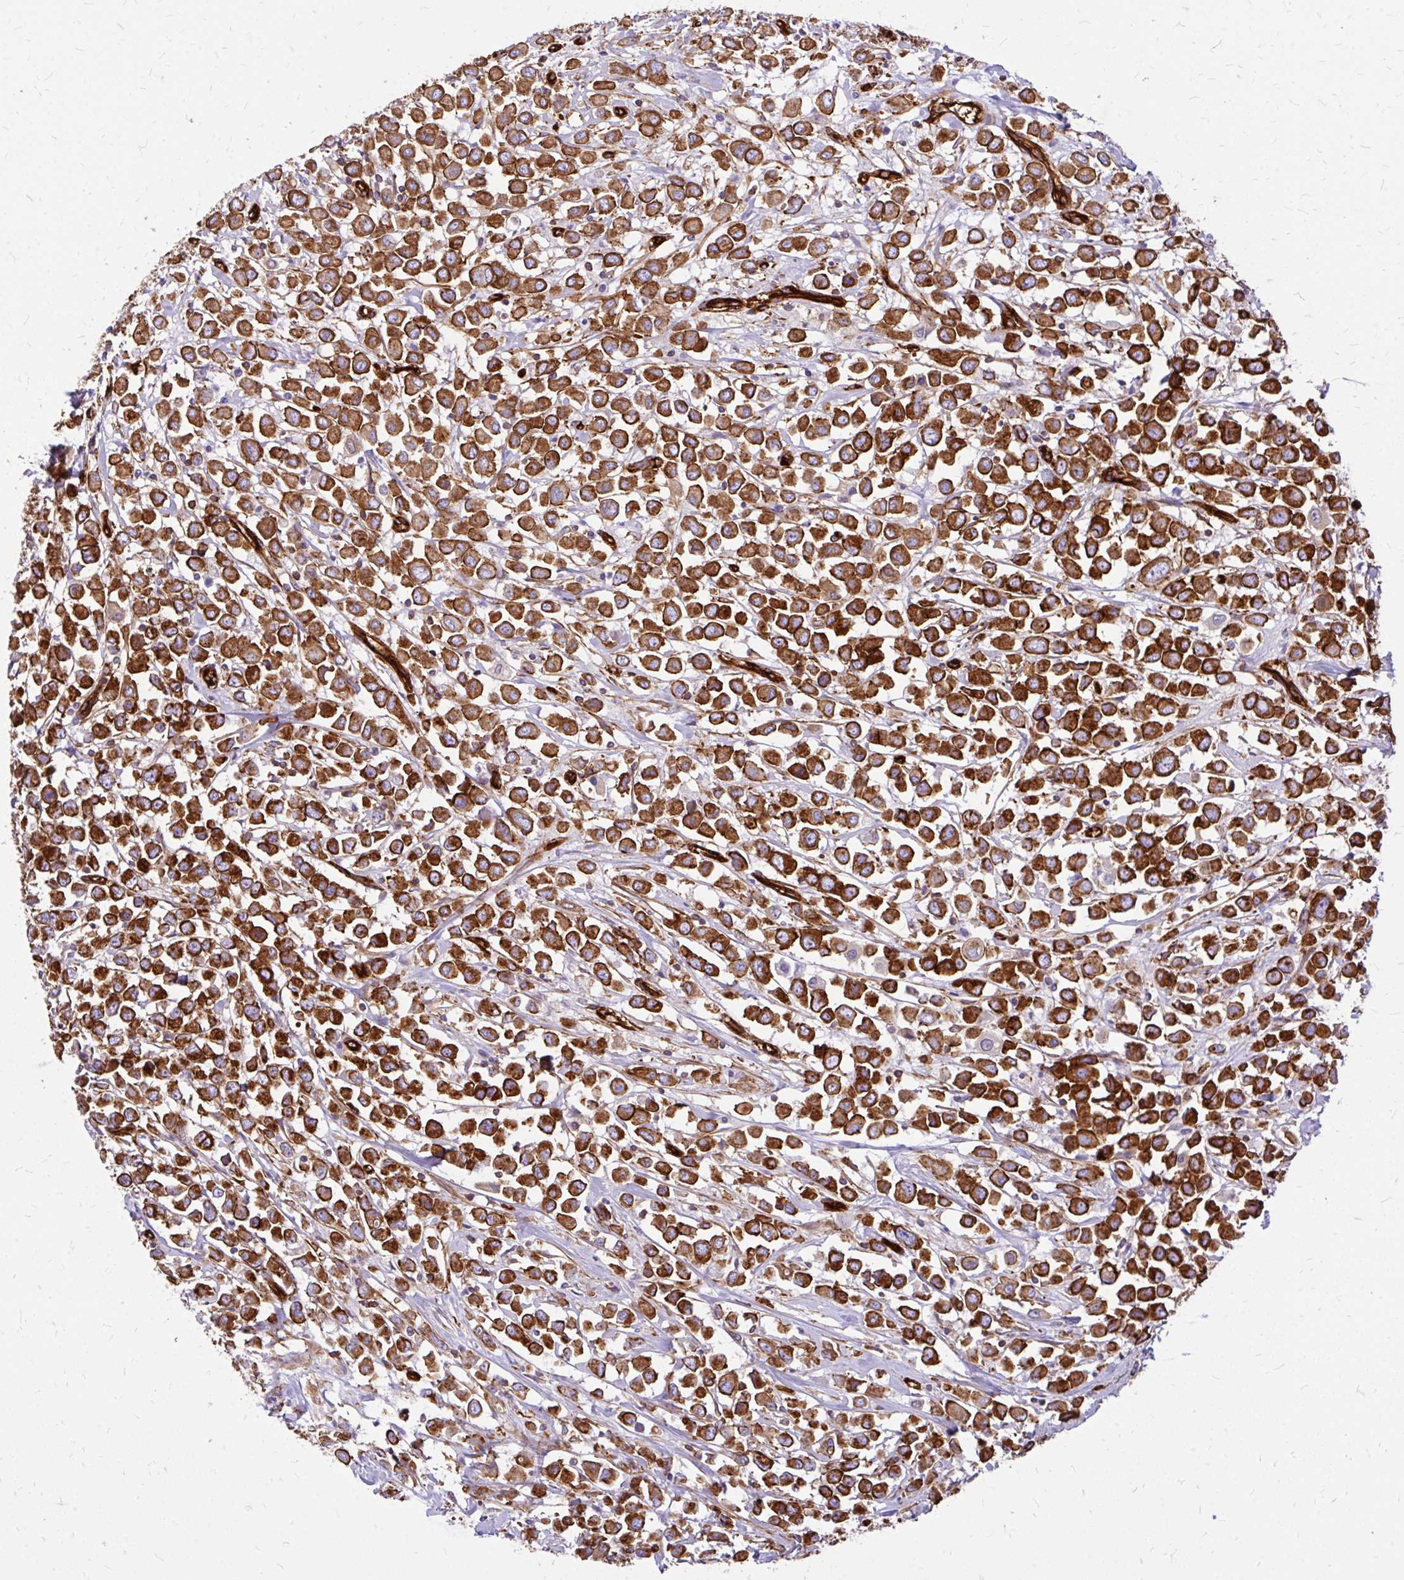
{"staining": {"intensity": "strong", "quantity": ">75%", "location": "cytoplasmic/membranous"}, "tissue": "breast cancer", "cell_type": "Tumor cells", "image_type": "cancer", "snomed": [{"axis": "morphology", "description": "Duct carcinoma"}, {"axis": "topography", "description": "Breast"}], "caption": "This image displays immunohistochemistry (IHC) staining of breast infiltrating ductal carcinoma, with high strong cytoplasmic/membranous expression in about >75% of tumor cells.", "gene": "MAP1LC3B", "patient": {"sex": "female", "age": 61}}